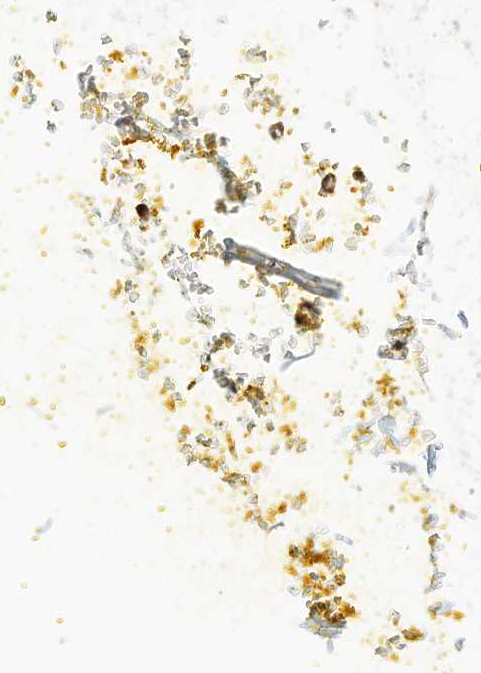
{"staining": {"intensity": "moderate", "quantity": "25%-75%", "location": "cytoplasmic/membranous"}, "tissue": "adipose tissue", "cell_type": "Adipocytes", "image_type": "normal", "snomed": [{"axis": "morphology", "description": "Normal tissue, NOS"}, {"axis": "morphology", "description": "Adenocarcinoma, Low grade"}, {"axis": "topography", "description": "Prostate"}, {"axis": "topography", "description": "Peripheral nerve tissue"}], "caption": "Immunohistochemical staining of unremarkable human adipose tissue demonstrates 25%-75% levels of moderate cytoplasmic/membranous protein positivity in about 25%-75% of adipocytes.", "gene": "OFD1", "patient": {"sex": "male", "age": 63}}